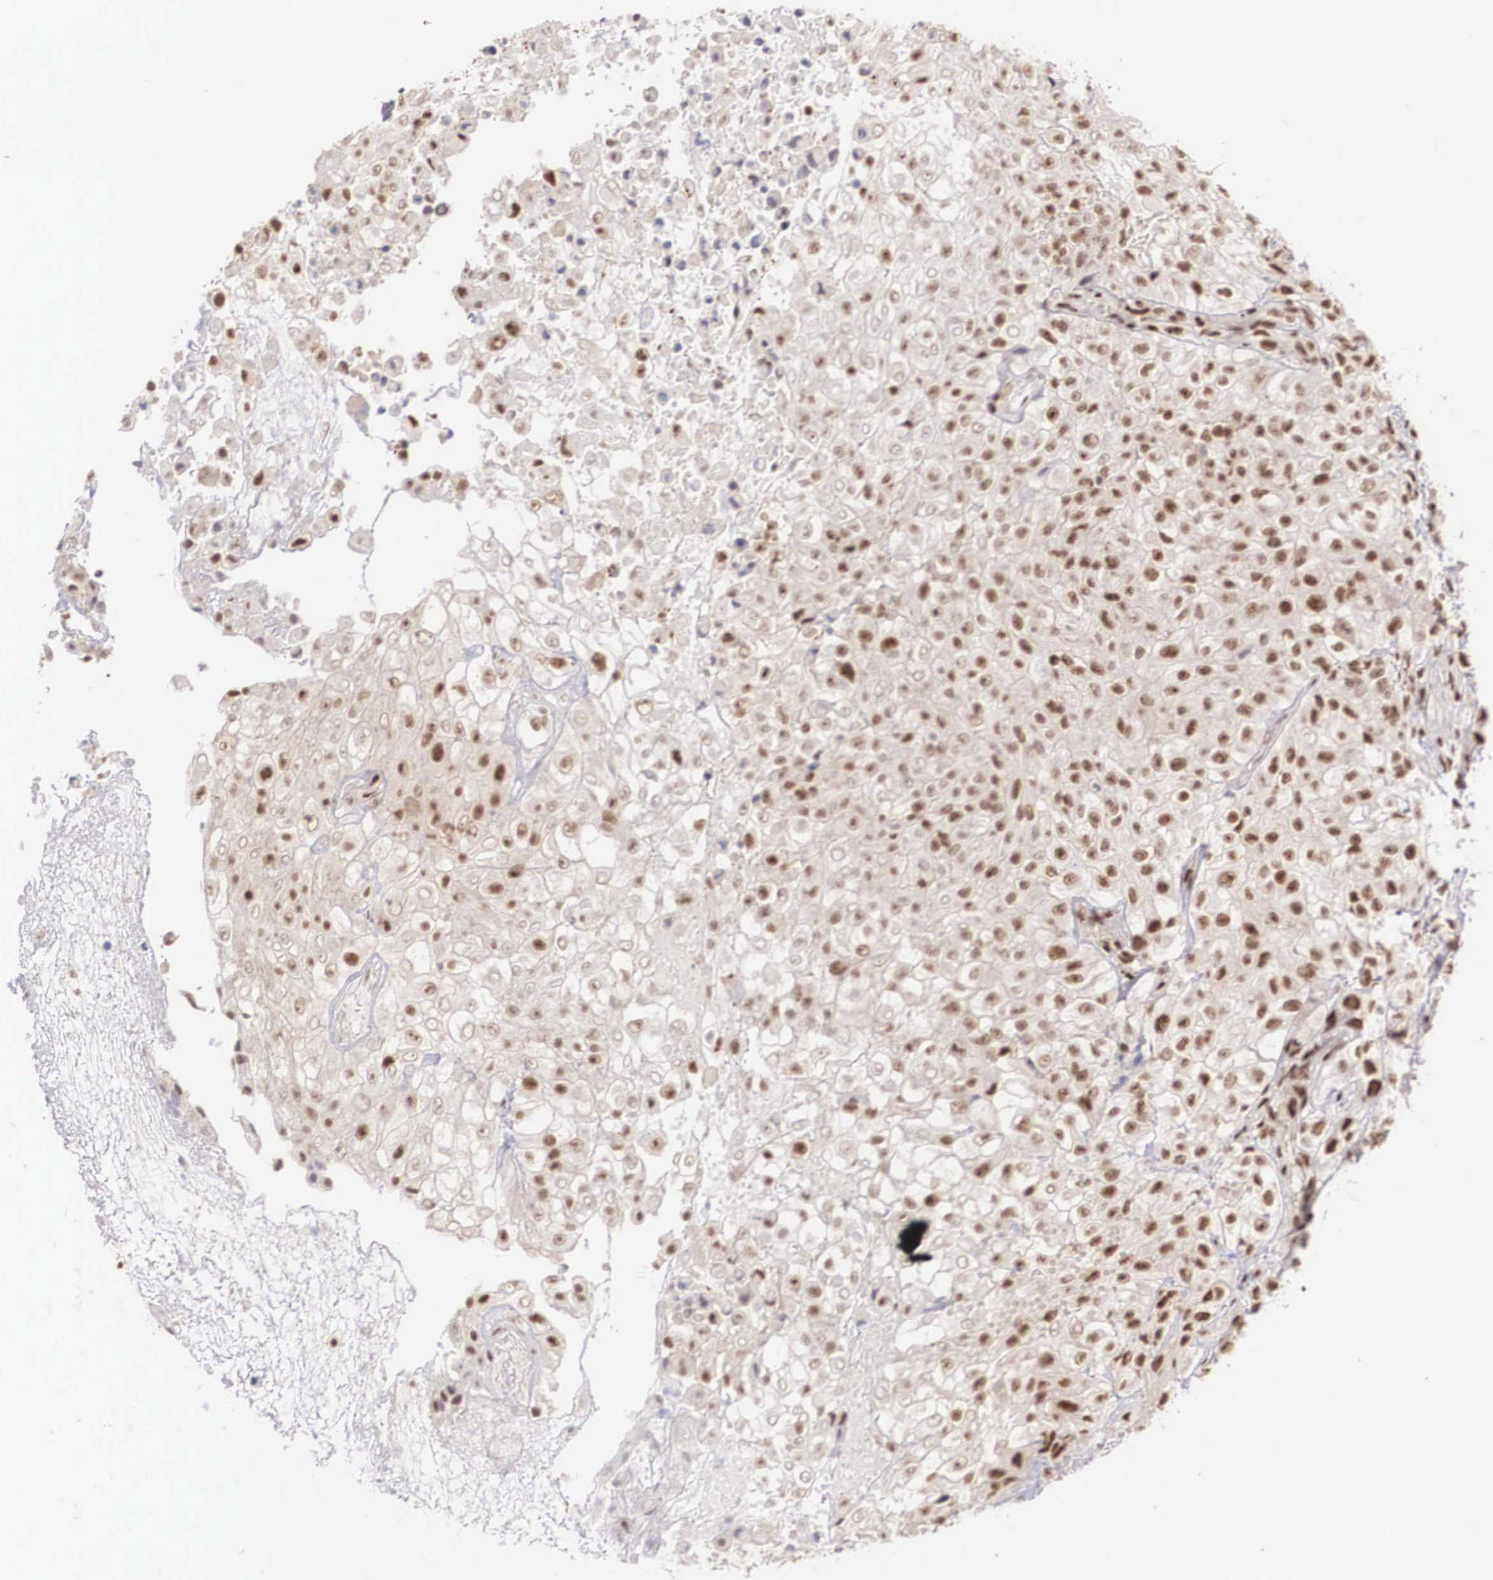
{"staining": {"intensity": "moderate", "quantity": ">75%", "location": "nuclear"}, "tissue": "urothelial cancer", "cell_type": "Tumor cells", "image_type": "cancer", "snomed": [{"axis": "morphology", "description": "Urothelial carcinoma, High grade"}, {"axis": "topography", "description": "Urinary bladder"}], "caption": "A brown stain shows moderate nuclear positivity of a protein in human high-grade urothelial carcinoma tumor cells.", "gene": "HTATSF1", "patient": {"sex": "male", "age": 56}}